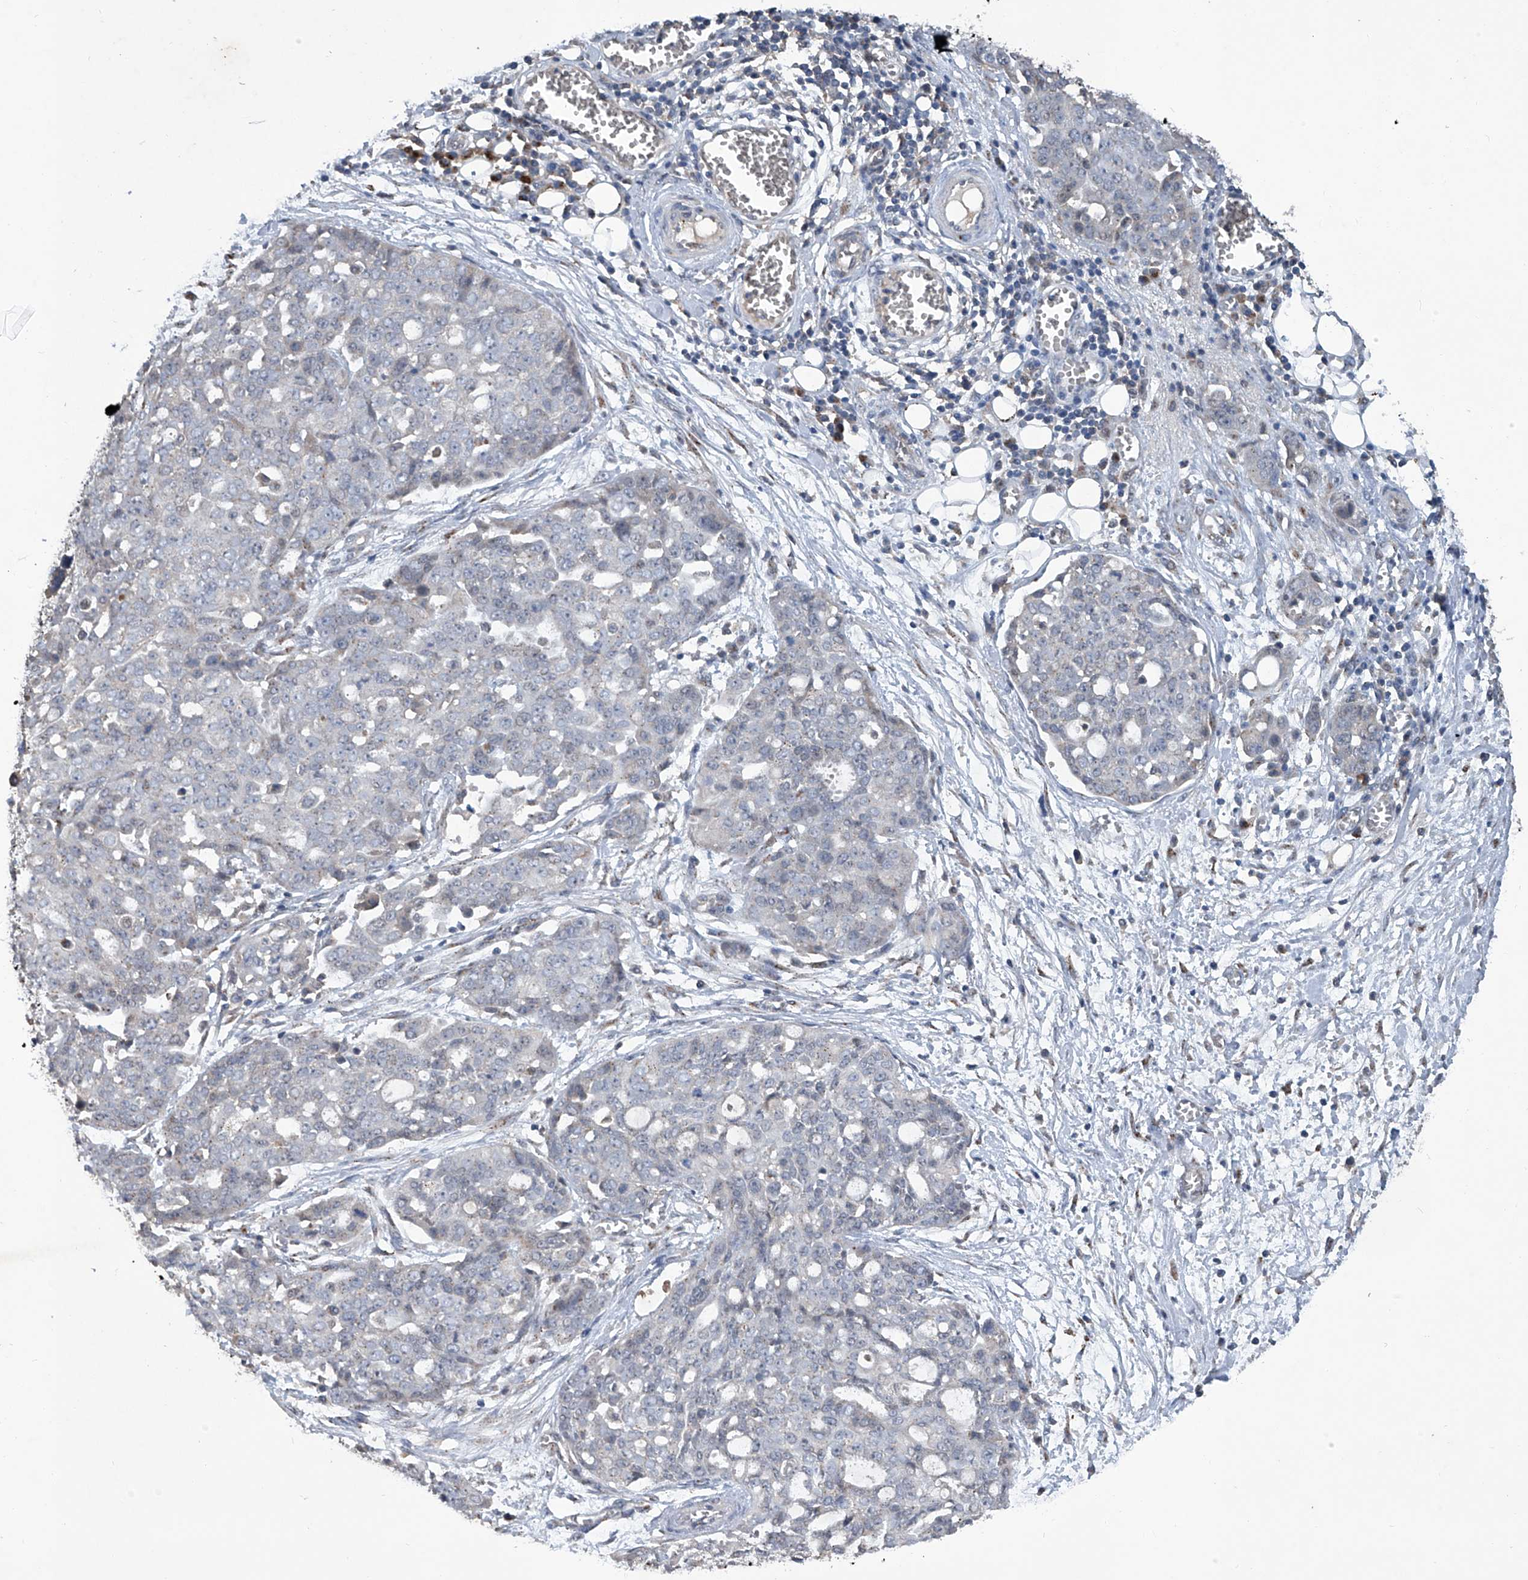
{"staining": {"intensity": "negative", "quantity": "none", "location": "none"}, "tissue": "ovarian cancer", "cell_type": "Tumor cells", "image_type": "cancer", "snomed": [{"axis": "morphology", "description": "Cystadenocarcinoma, serous, NOS"}, {"axis": "topography", "description": "Soft tissue"}, {"axis": "topography", "description": "Ovary"}], "caption": "Immunohistochemical staining of human ovarian cancer (serous cystadenocarcinoma) exhibits no significant staining in tumor cells.", "gene": "PCSK5", "patient": {"sex": "female", "age": 57}}